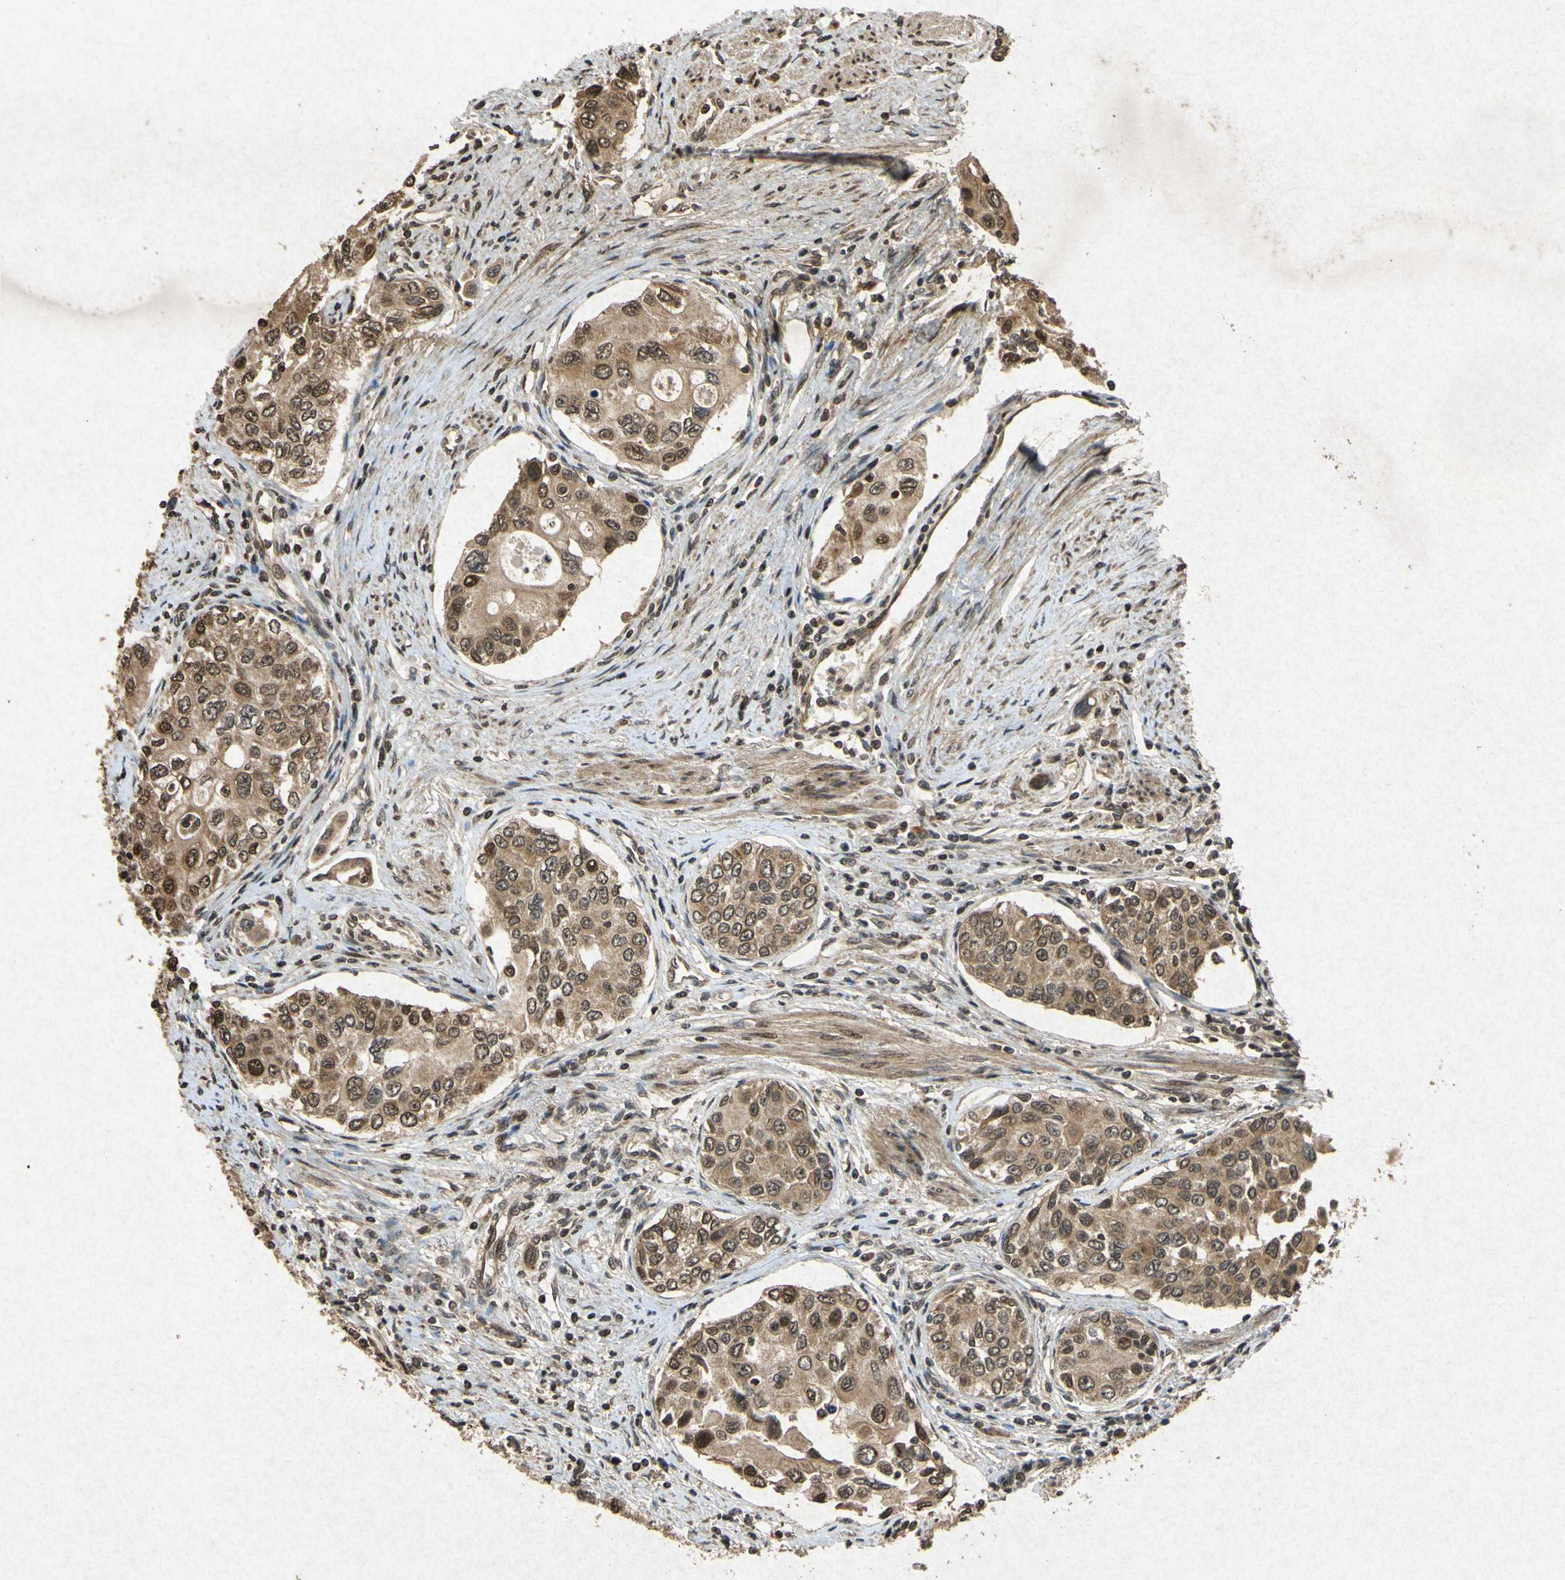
{"staining": {"intensity": "moderate", "quantity": ">75%", "location": "cytoplasmic/membranous,nuclear"}, "tissue": "urothelial cancer", "cell_type": "Tumor cells", "image_type": "cancer", "snomed": [{"axis": "morphology", "description": "Urothelial carcinoma, High grade"}, {"axis": "topography", "description": "Urinary bladder"}], "caption": "High-grade urothelial carcinoma stained for a protein (brown) exhibits moderate cytoplasmic/membranous and nuclear positive positivity in about >75% of tumor cells.", "gene": "ATP6V1H", "patient": {"sex": "female", "age": 56}}